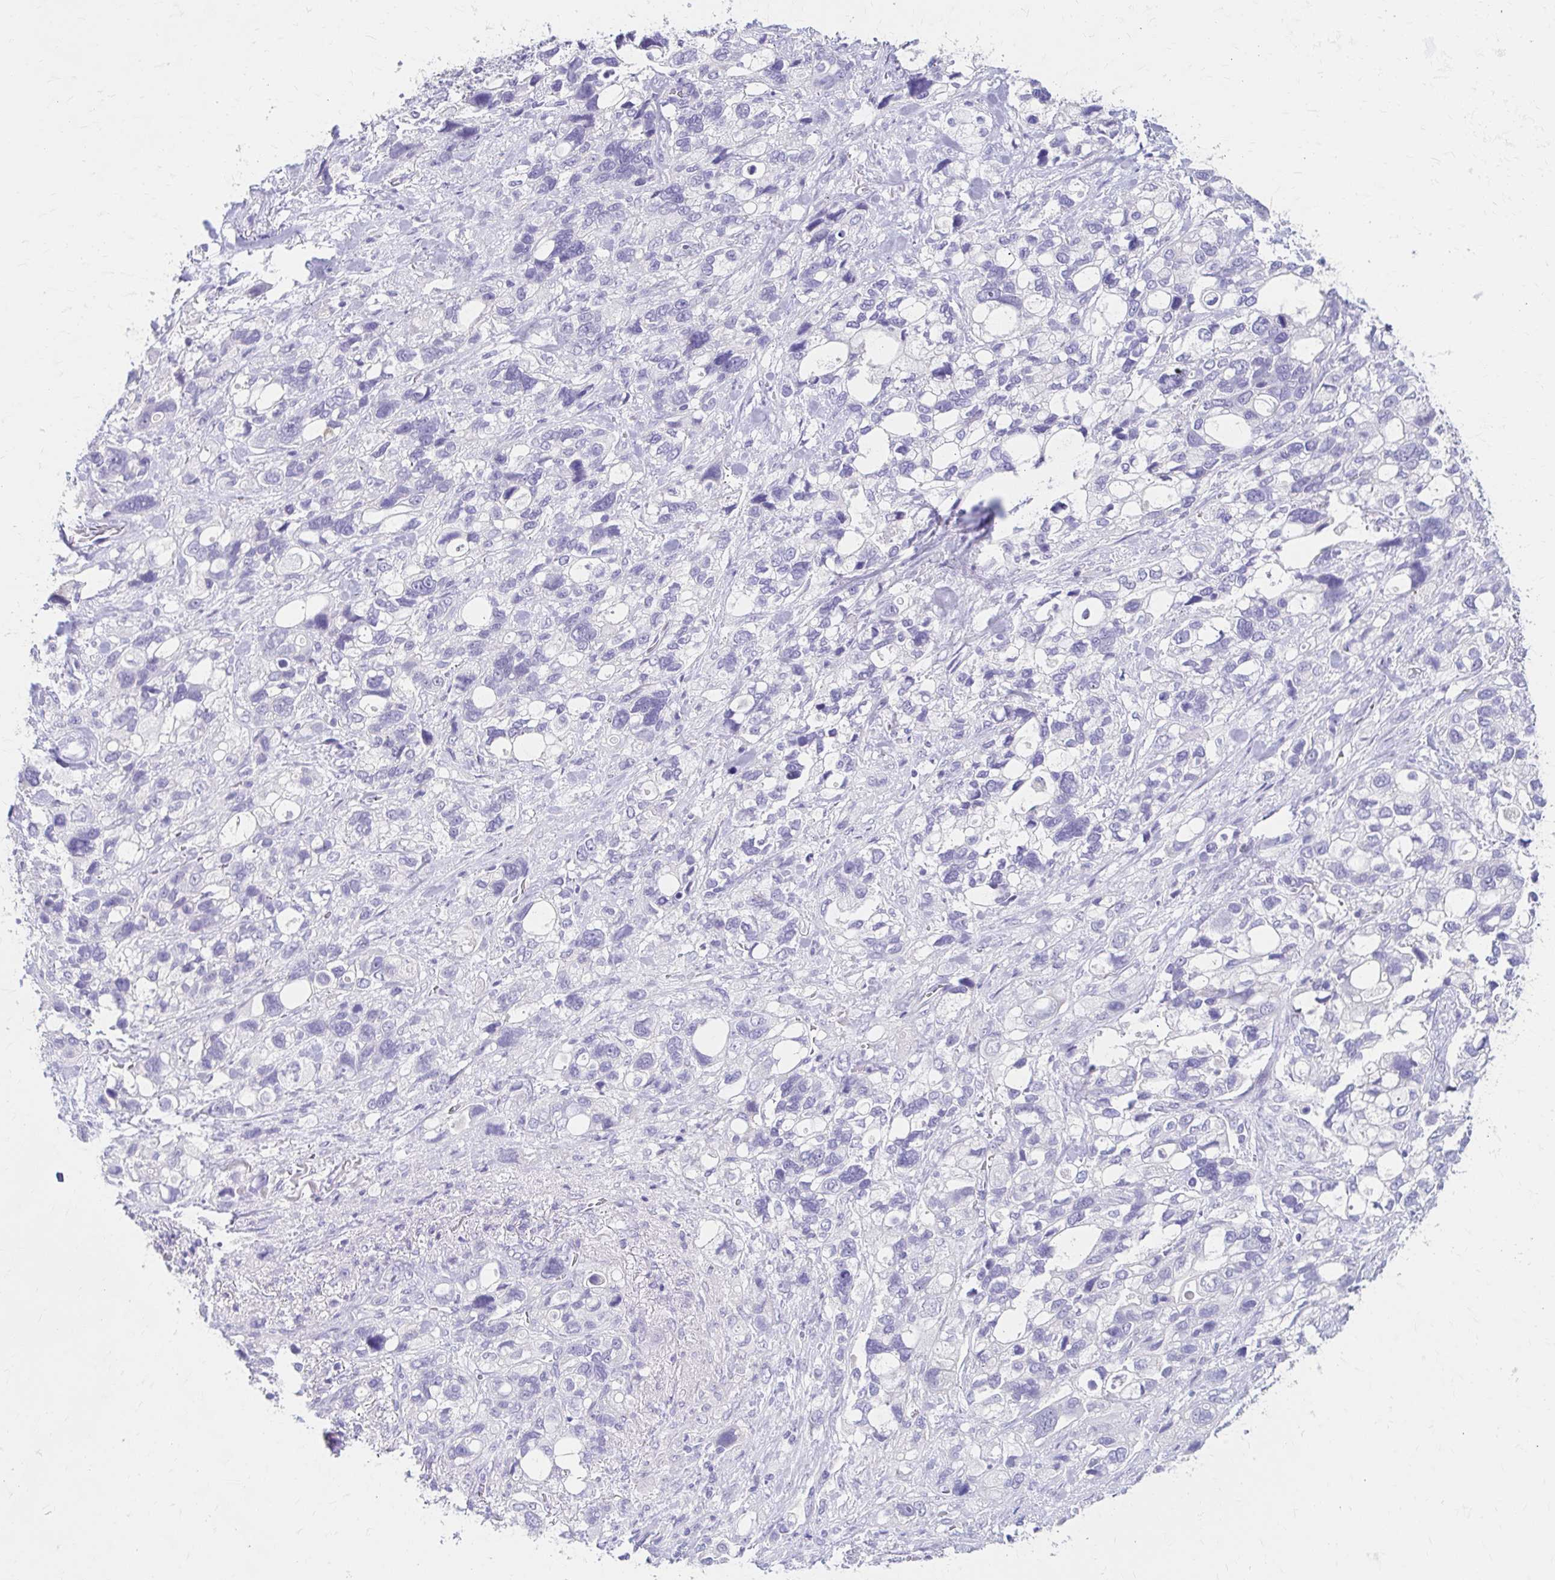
{"staining": {"intensity": "negative", "quantity": "none", "location": "none"}, "tissue": "stomach cancer", "cell_type": "Tumor cells", "image_type": "cancer", "snomed": [{"axis": "morphology", "description": "Adenocarcinoma, NOS"}, {"axis": "topography", "description": "Stomach, upper"}], "caption": "This is an immunohistochemistry (IHC) photomicrograph of human stomach cancer (adenocarcinoma). There is no positivity in tumor cells.", "gene": "AZGP1", "patient": {"sex": "female", "age": 81}}